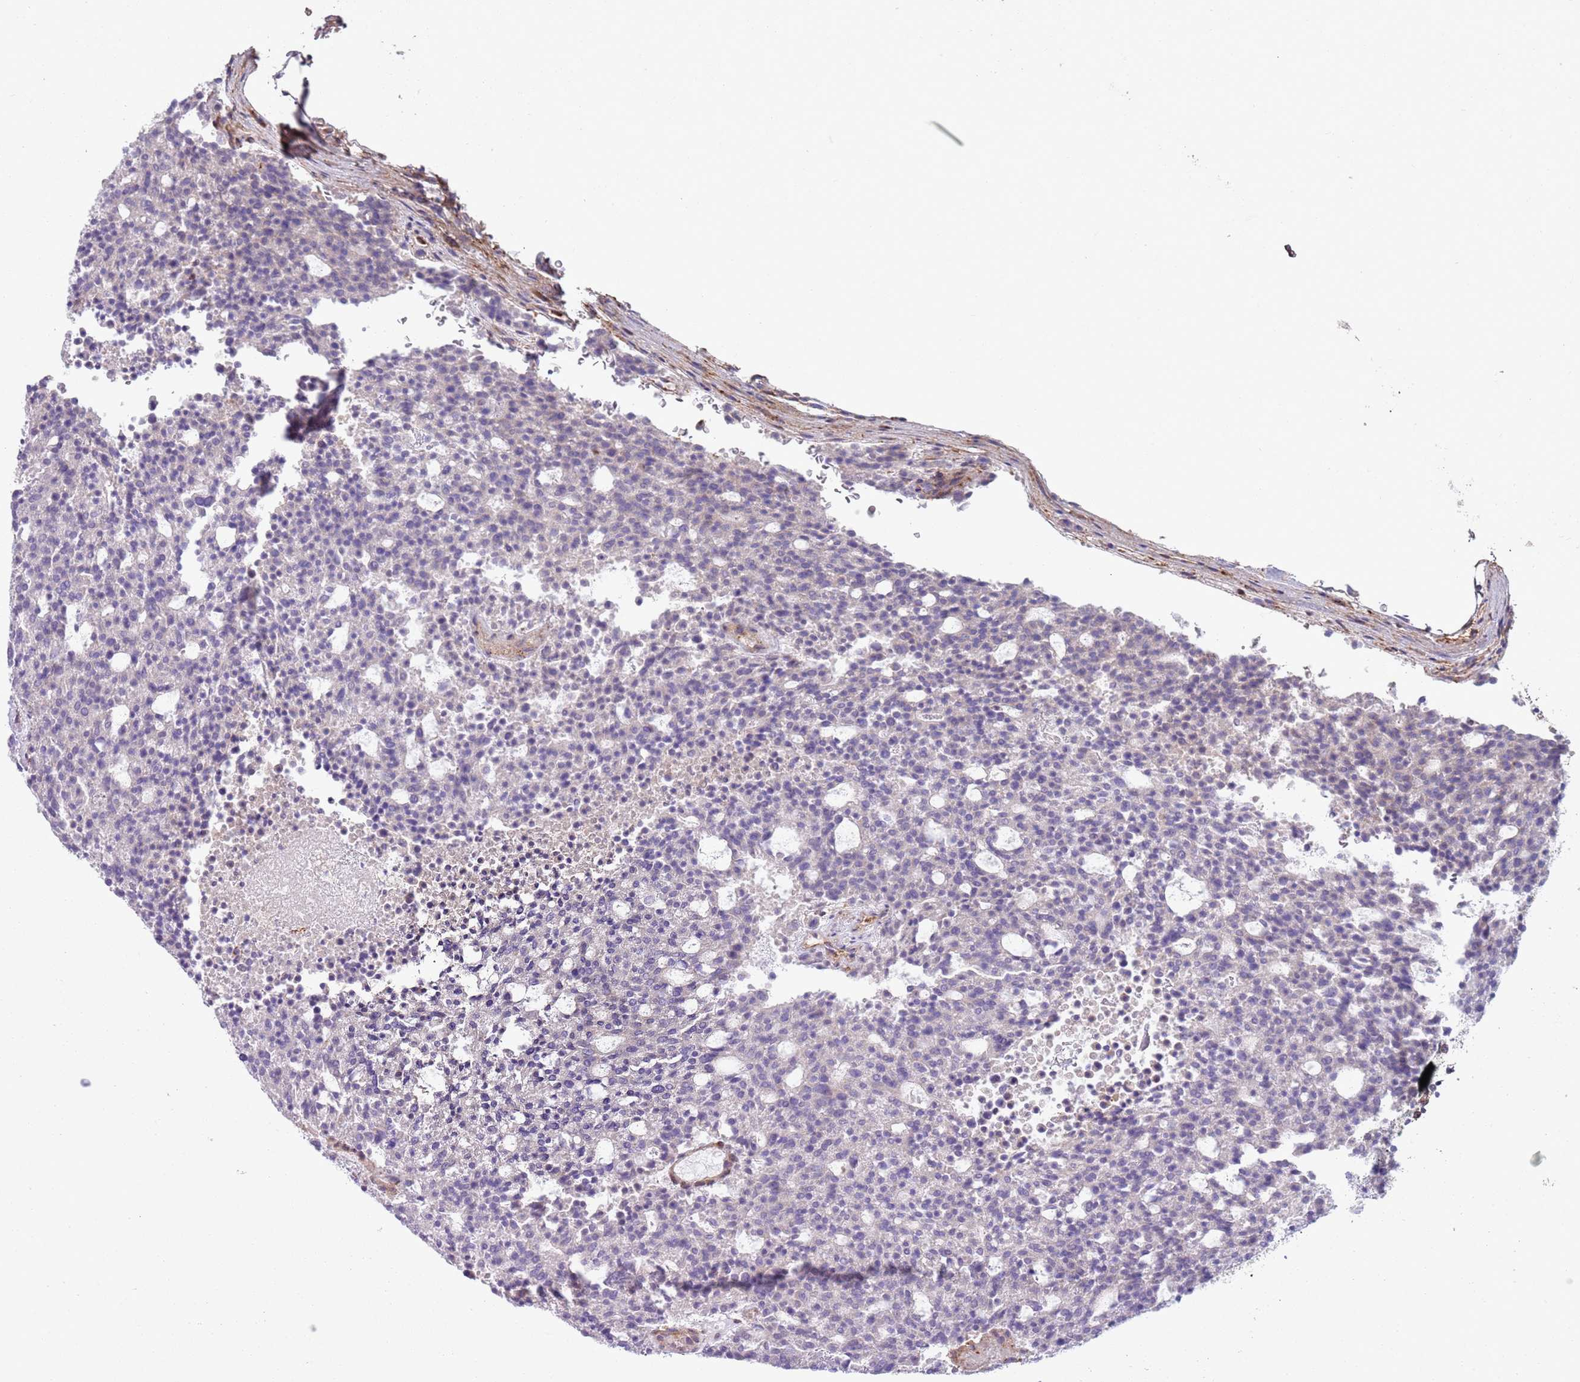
{"staining": {"intensity": "negative", "quantity": "none", "location": "none"}, "tissue": "carcinoid", "cell_type": "Tumor cells", "image_type": "cancer", "snomed": [{"axis": "morphology", "description": "Carcinoid, malignant, NOS"}, {"axis": "topography", "description": "Pancreas"}], "caption": "This is an IHC histopathology image of human carcinoid (malignant). There is no staining in tumor cells.", "gene": "GNAI3", "patient": {"sex": "female", "age": 54}}